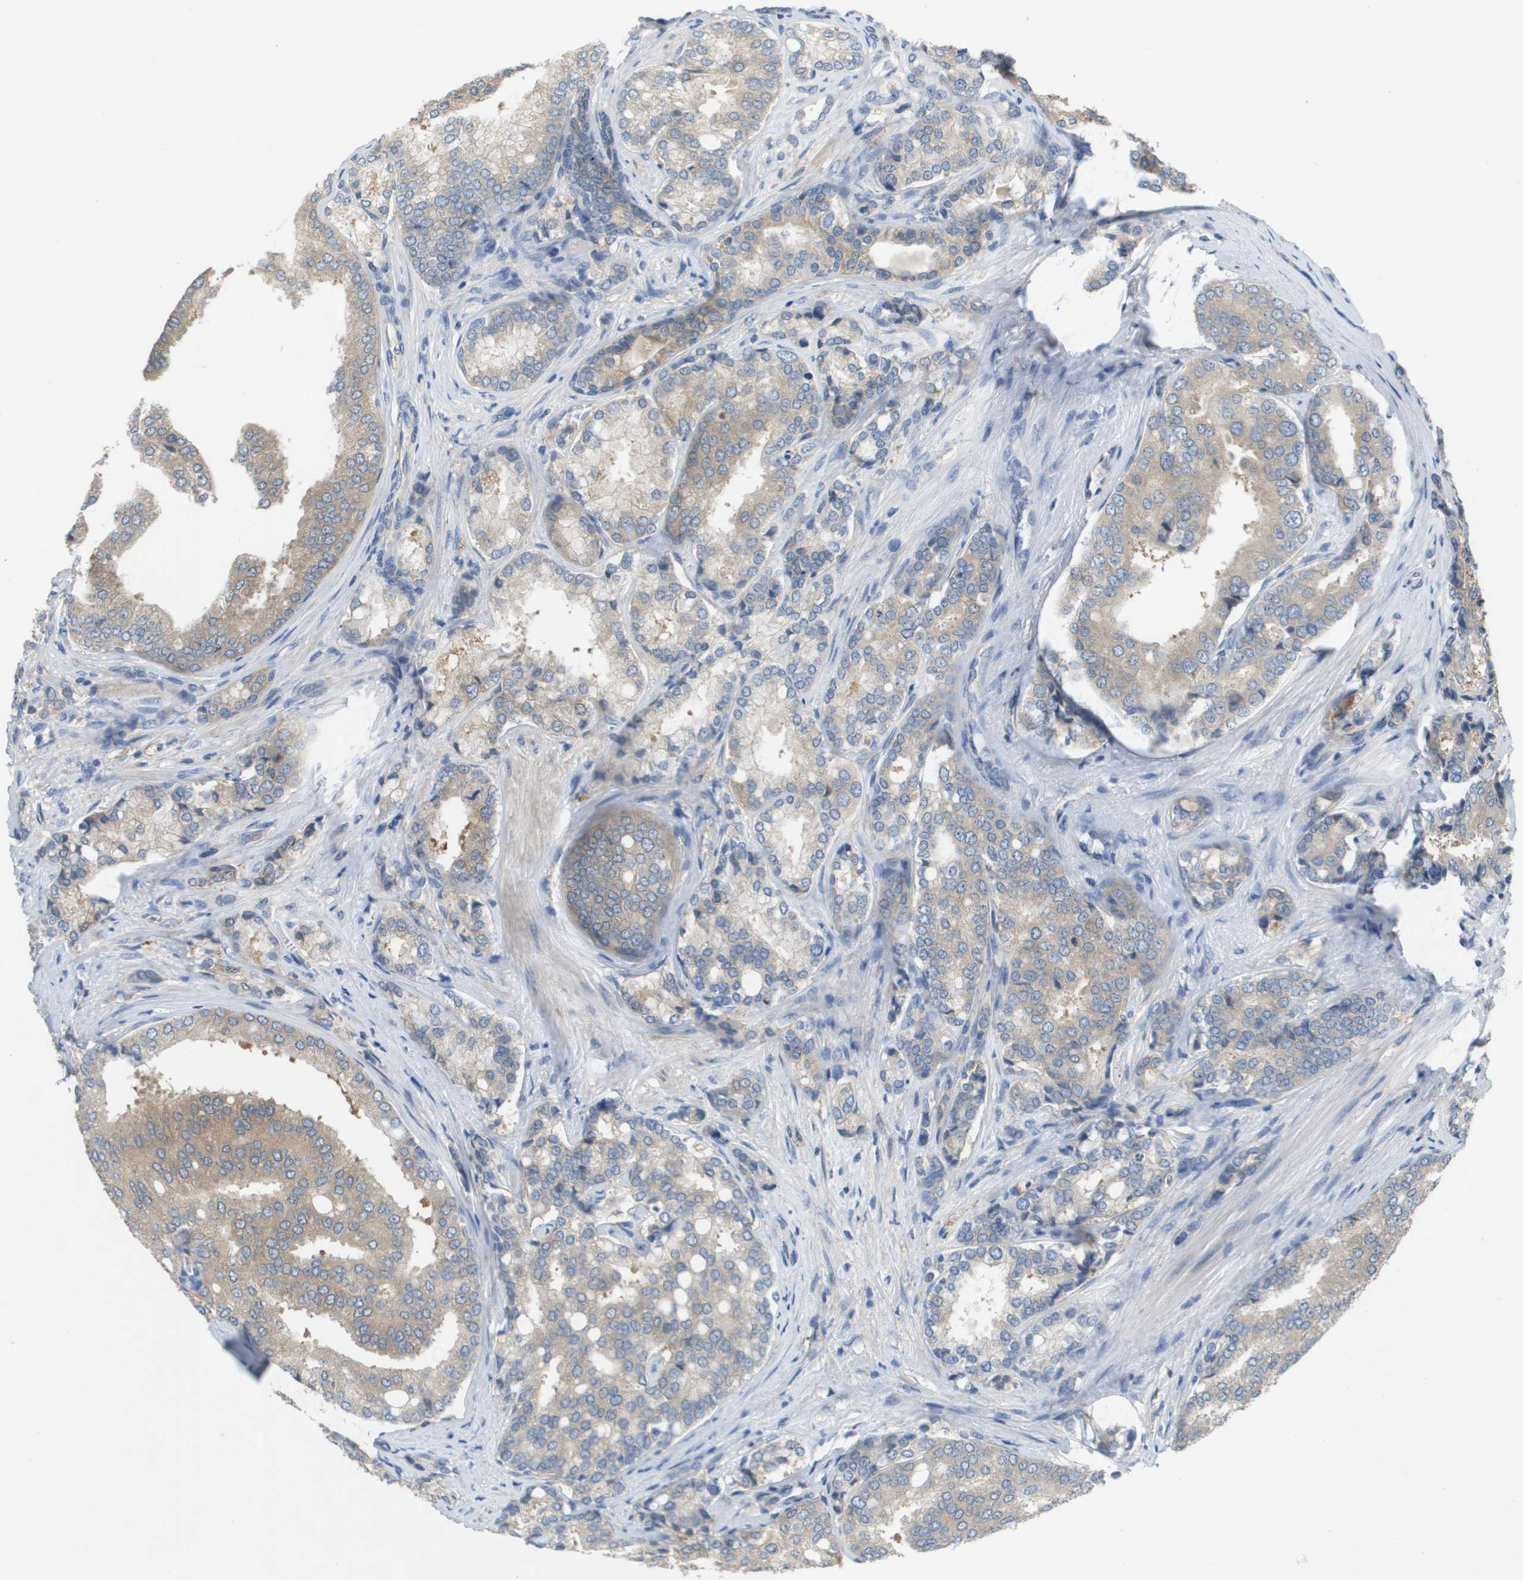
{"staining": {"intensity": "weak", "quantity": ">75%", "location": "cytoplasmic/membranous"}, "tissue": "prostate cancer", "cell_type": "Tumor cells", "image_type": "cancer", "snomed": [{"axis": "morphology", "description": "Adenocarcinoma, High grade"}, {"axis": "topography", "description": "Prostate"}], "caption": "Immunohistochemical staining of human prostate cancer shows low levels of weak cytoplasmic/membranous protein expression in about >75% of tumor cells.", "gene": "UBA5", "patient": {"sex": "male", "age": 50}}